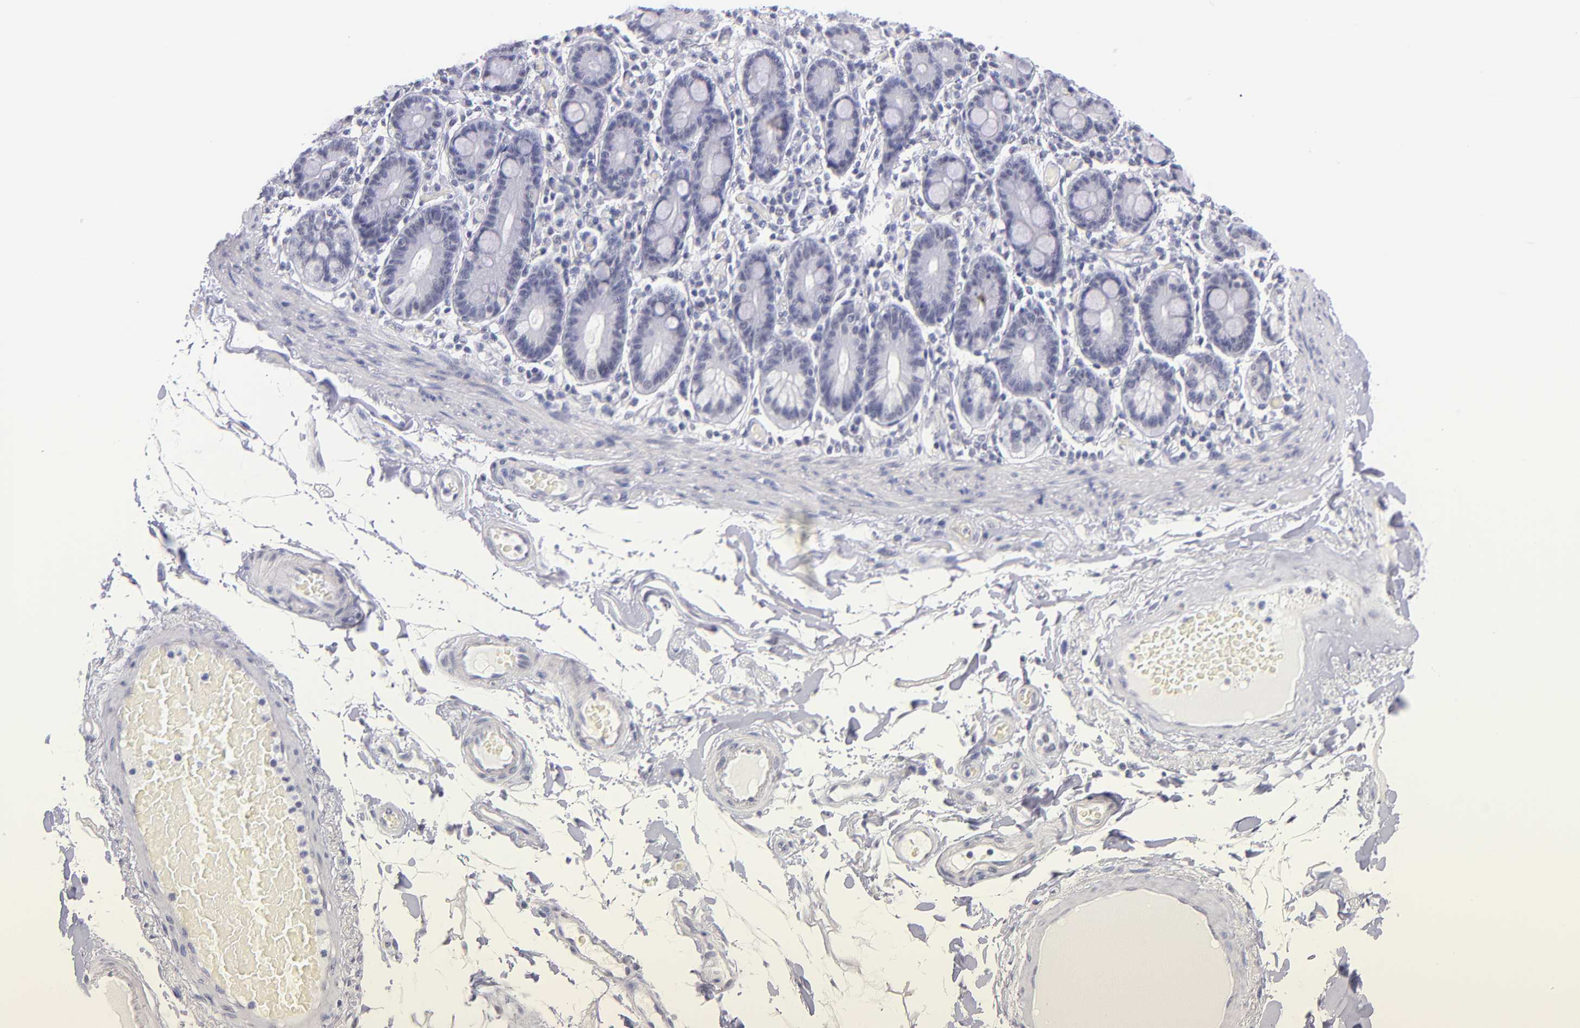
{"staining": {"intensity": "negative", "quantity": "none", "location": "none"}, "tissue": "adipose tissue", "cell_type": "Adipocytes", "image_type": "normal", "snomed": [{"axis": "morphology", "description": "Normal tissue, NOS"}, {"axis": "topography", "description": "Duodenum"}], "caption": "Adipocytes are negative for protein expression in normal human adipose tissue. (DAB IHC, high magnification).", "gene": "SNRPB", "patient": {"sex": "male", "age": 63}}